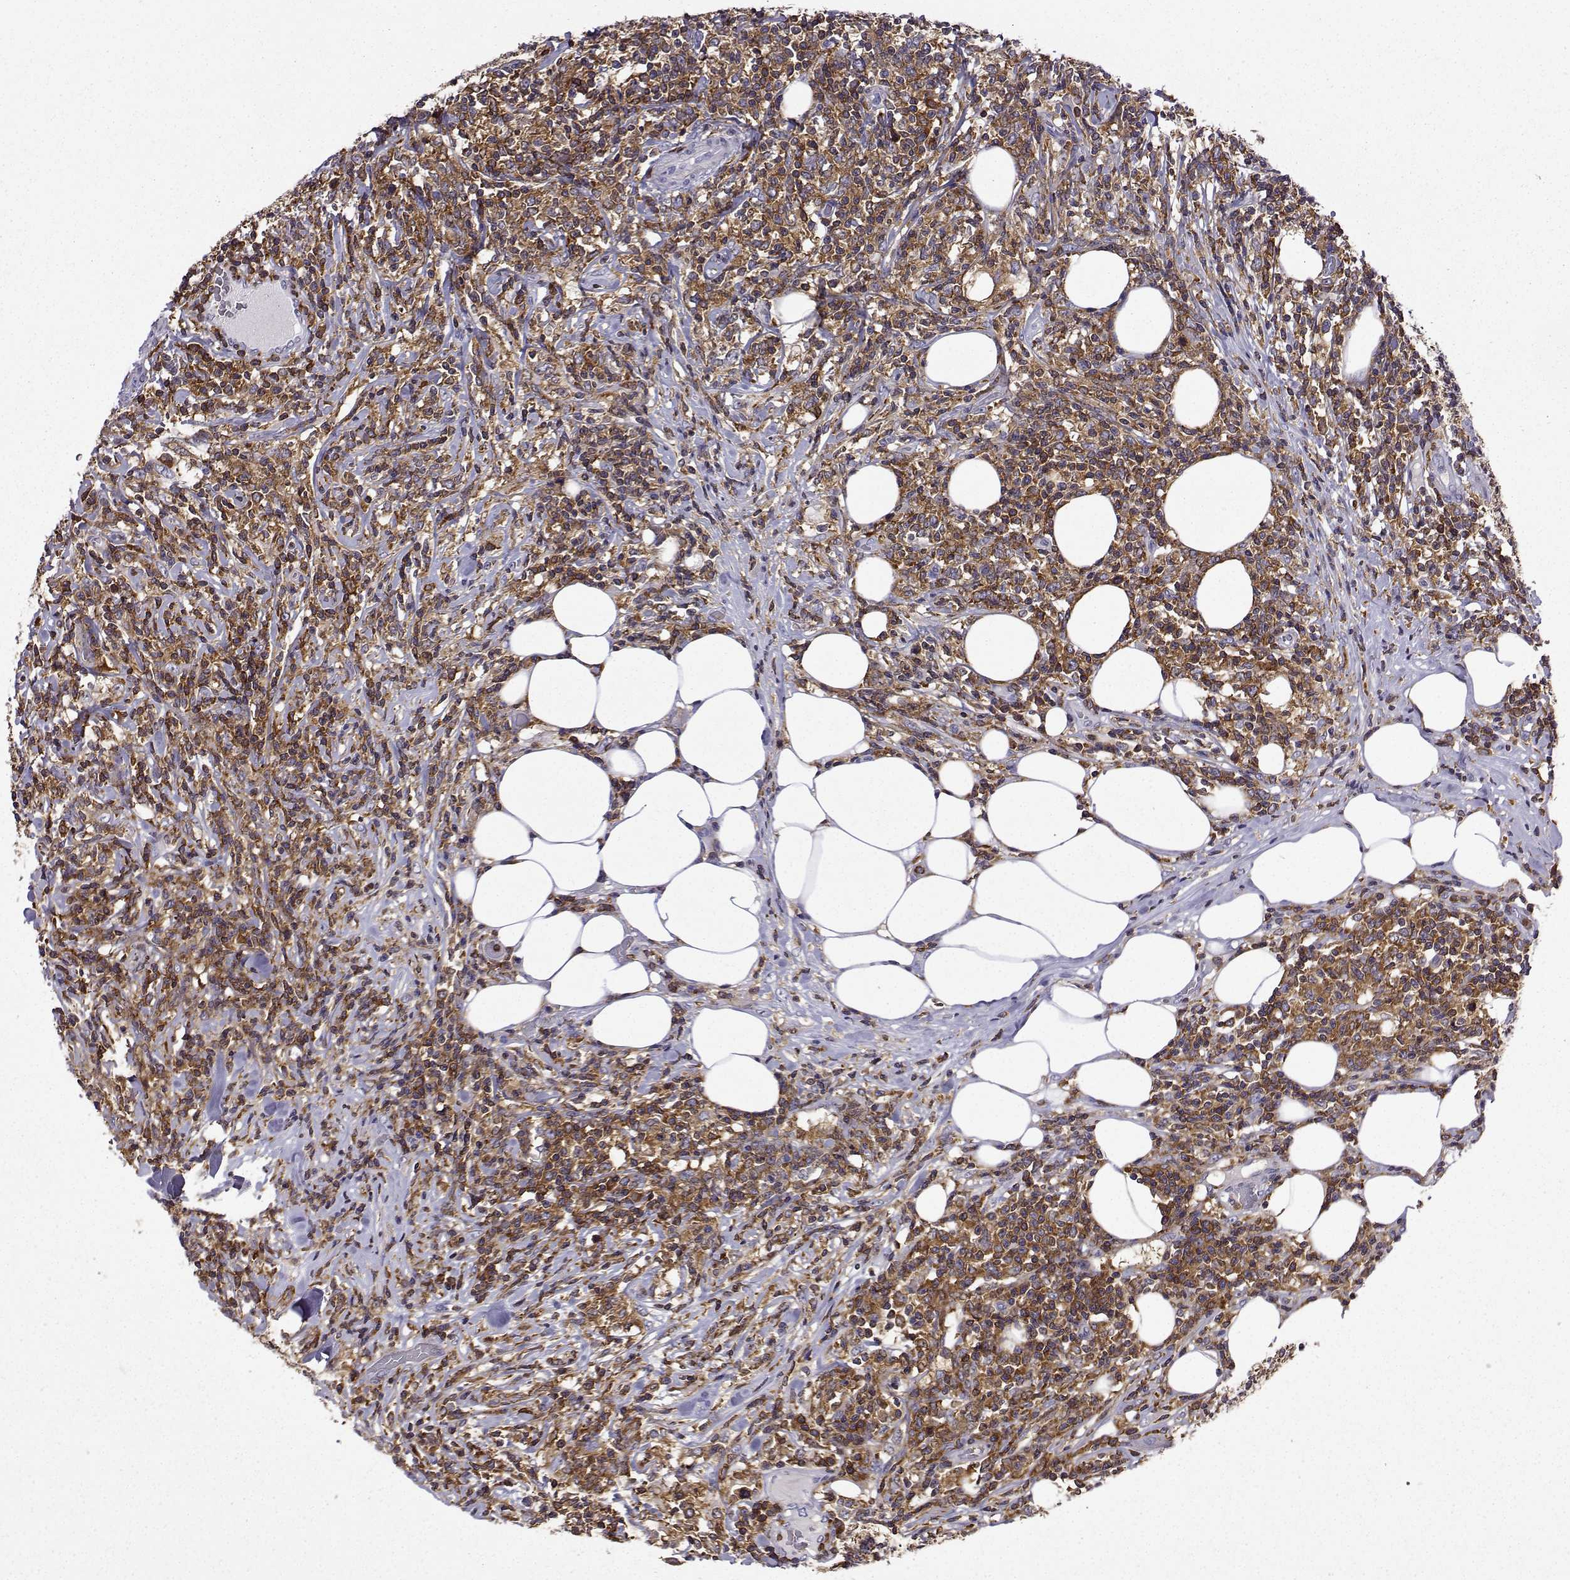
{"staining": {"intensity": "strong", "quantity": ">75%", "location": "cytoplasmic/membranous"}, "tissue": "lymphoma", "cell_type": "Tumor cells", "image_type": "cancer", "snomed": [{"axis": "morphology", "description": "Malignant lymphoma, non-Hodgkin's type, High grade"}, {"axis": "topography", "description": "Lymph node"}], "caption": "Protein staining of malignant lymphoma, non-Hodgkin's type (high-grade) tissue reveals strong cytoplasmic/membranous expression in approximately >75% of tumor cells.", "gene": "DOCK10", "patient": {"sex": "female", "age": 84}}